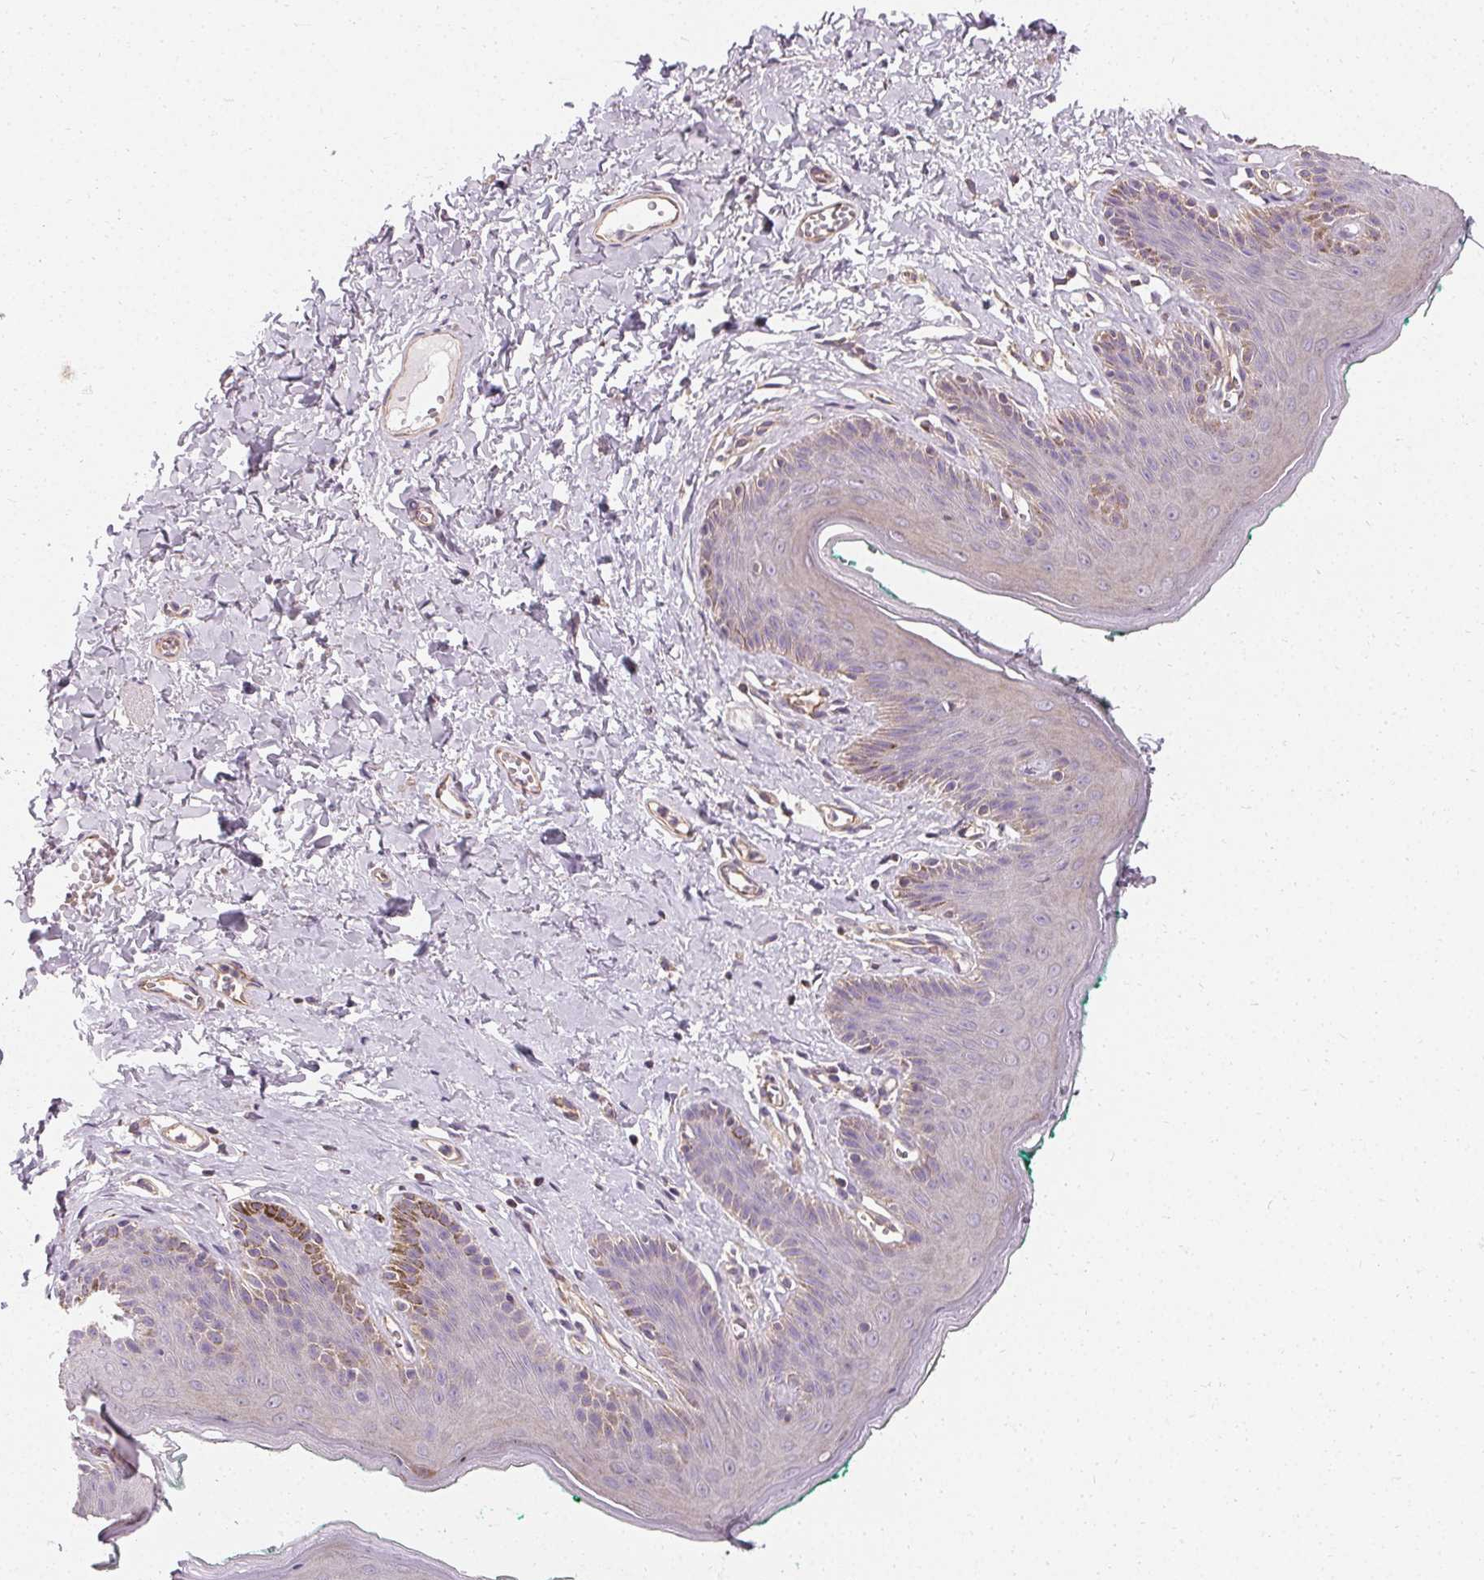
{"staining": {"intensity": "negative", "quantity": "none", "location": "none"}, "tissue": "skin", "cell_type": "Epidermal cells", "image_type": "normal", "snomed": [{"axis": "morphology", "description": "Normal tissue, NOS"}, {"axis": "topography", "description": "Vulva"}, {"axis": "topography", "description": "Peripheral nerve tissue"}], "caption": "IHC photomicrograph of normal skin: human skin stained with DAB displays no significant protein expression in epidermal cells.", "gene": "APLP1", "patient": {"sex": "female", "age": 66}}